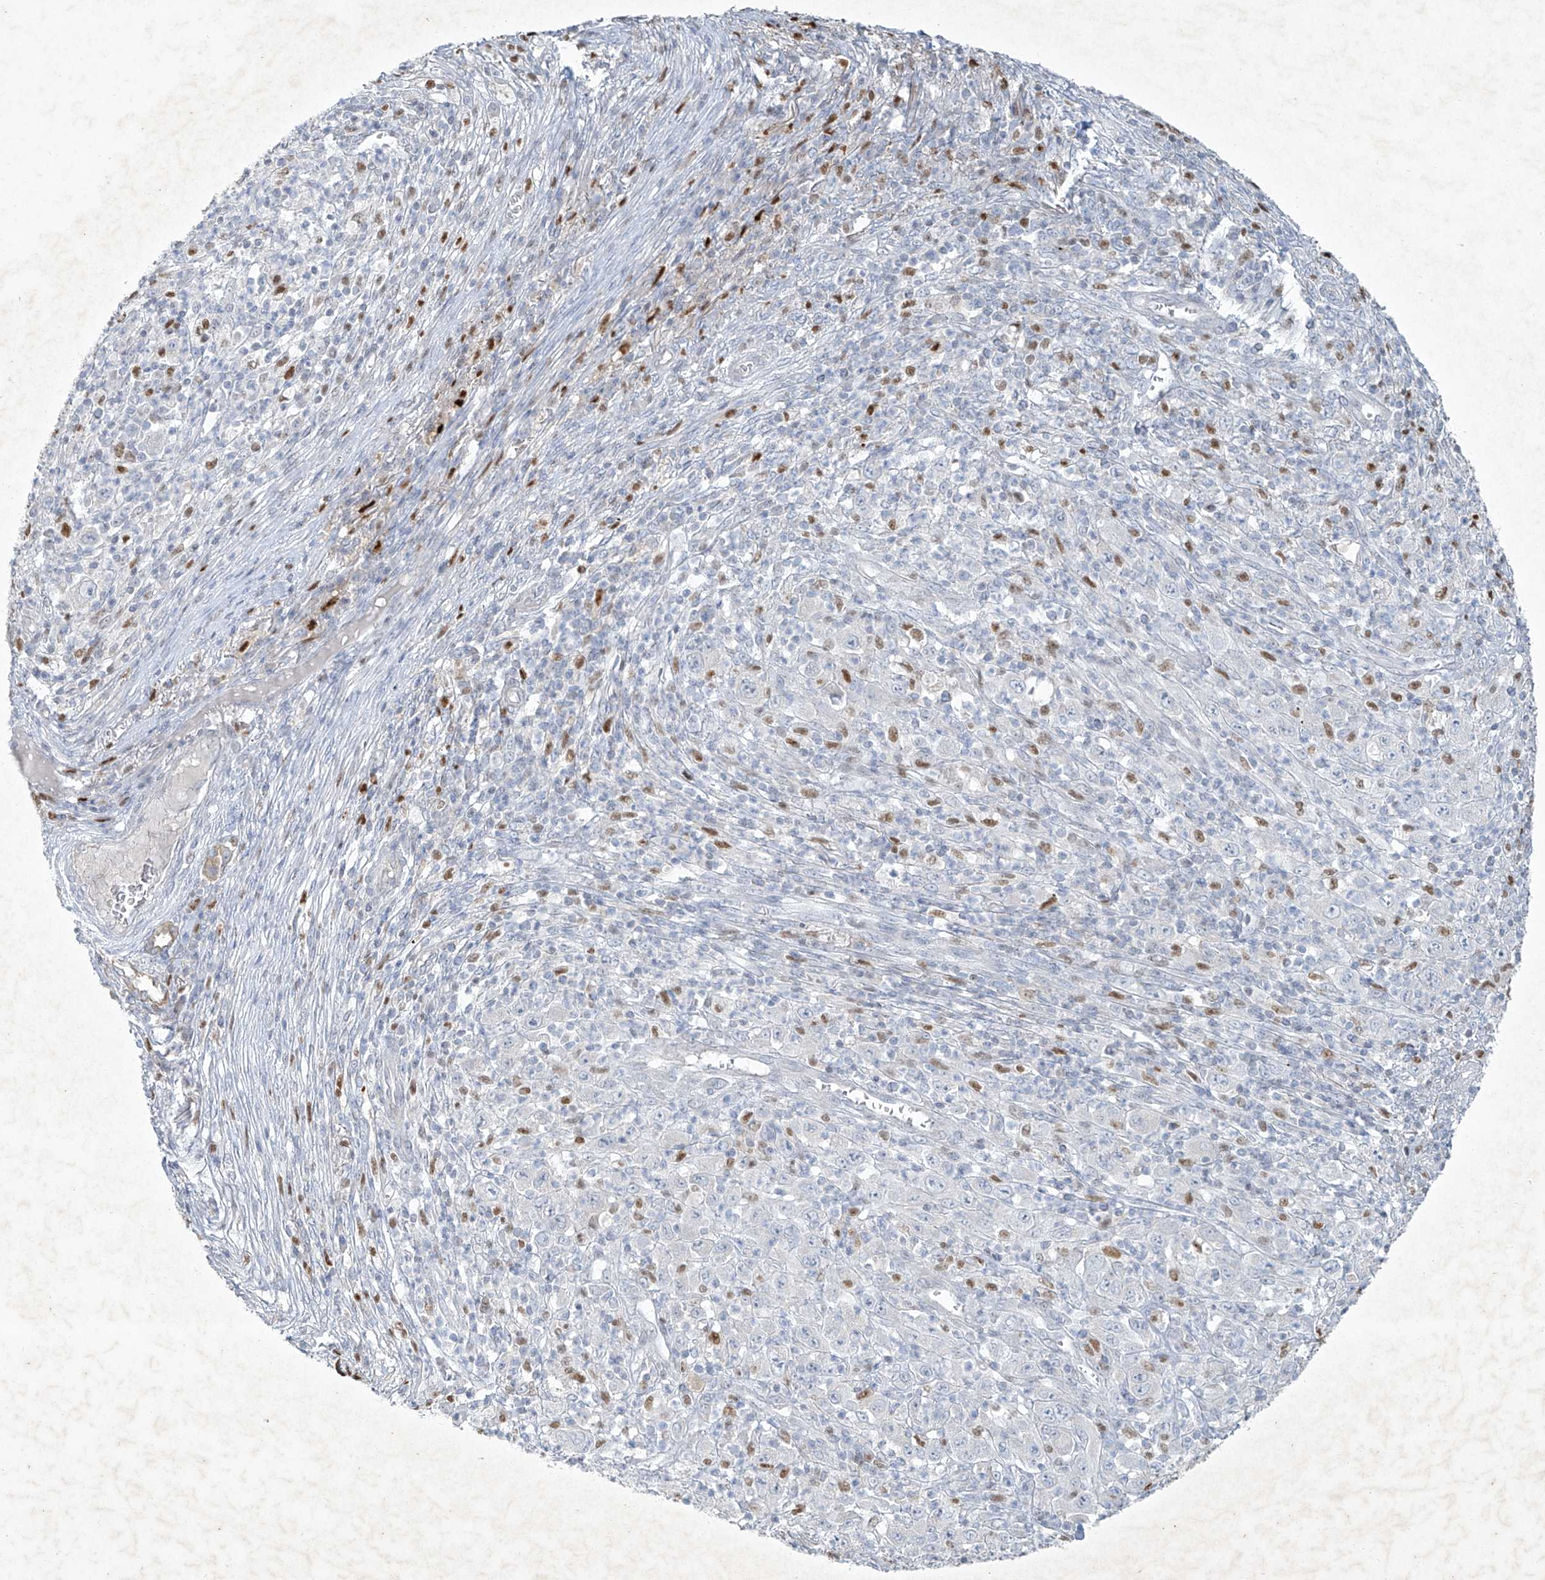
{"staining": {"intensity": "negative", "quantity": "none", "location": "none"}, "tissue": "melanoma", "cell_type": "Tumor cells", "image_type": "cancer", "snomed": [{"axis": "morphology", "description": "Malignant melanoma, Metastatic site"}, {"axis": "topography", "description": "Skin"}], "caption": "Tumor cells are negative for brown protein staining in melanoma.", "gene": "TUBE1", "patient": {"sex": "female", "age": 56}}